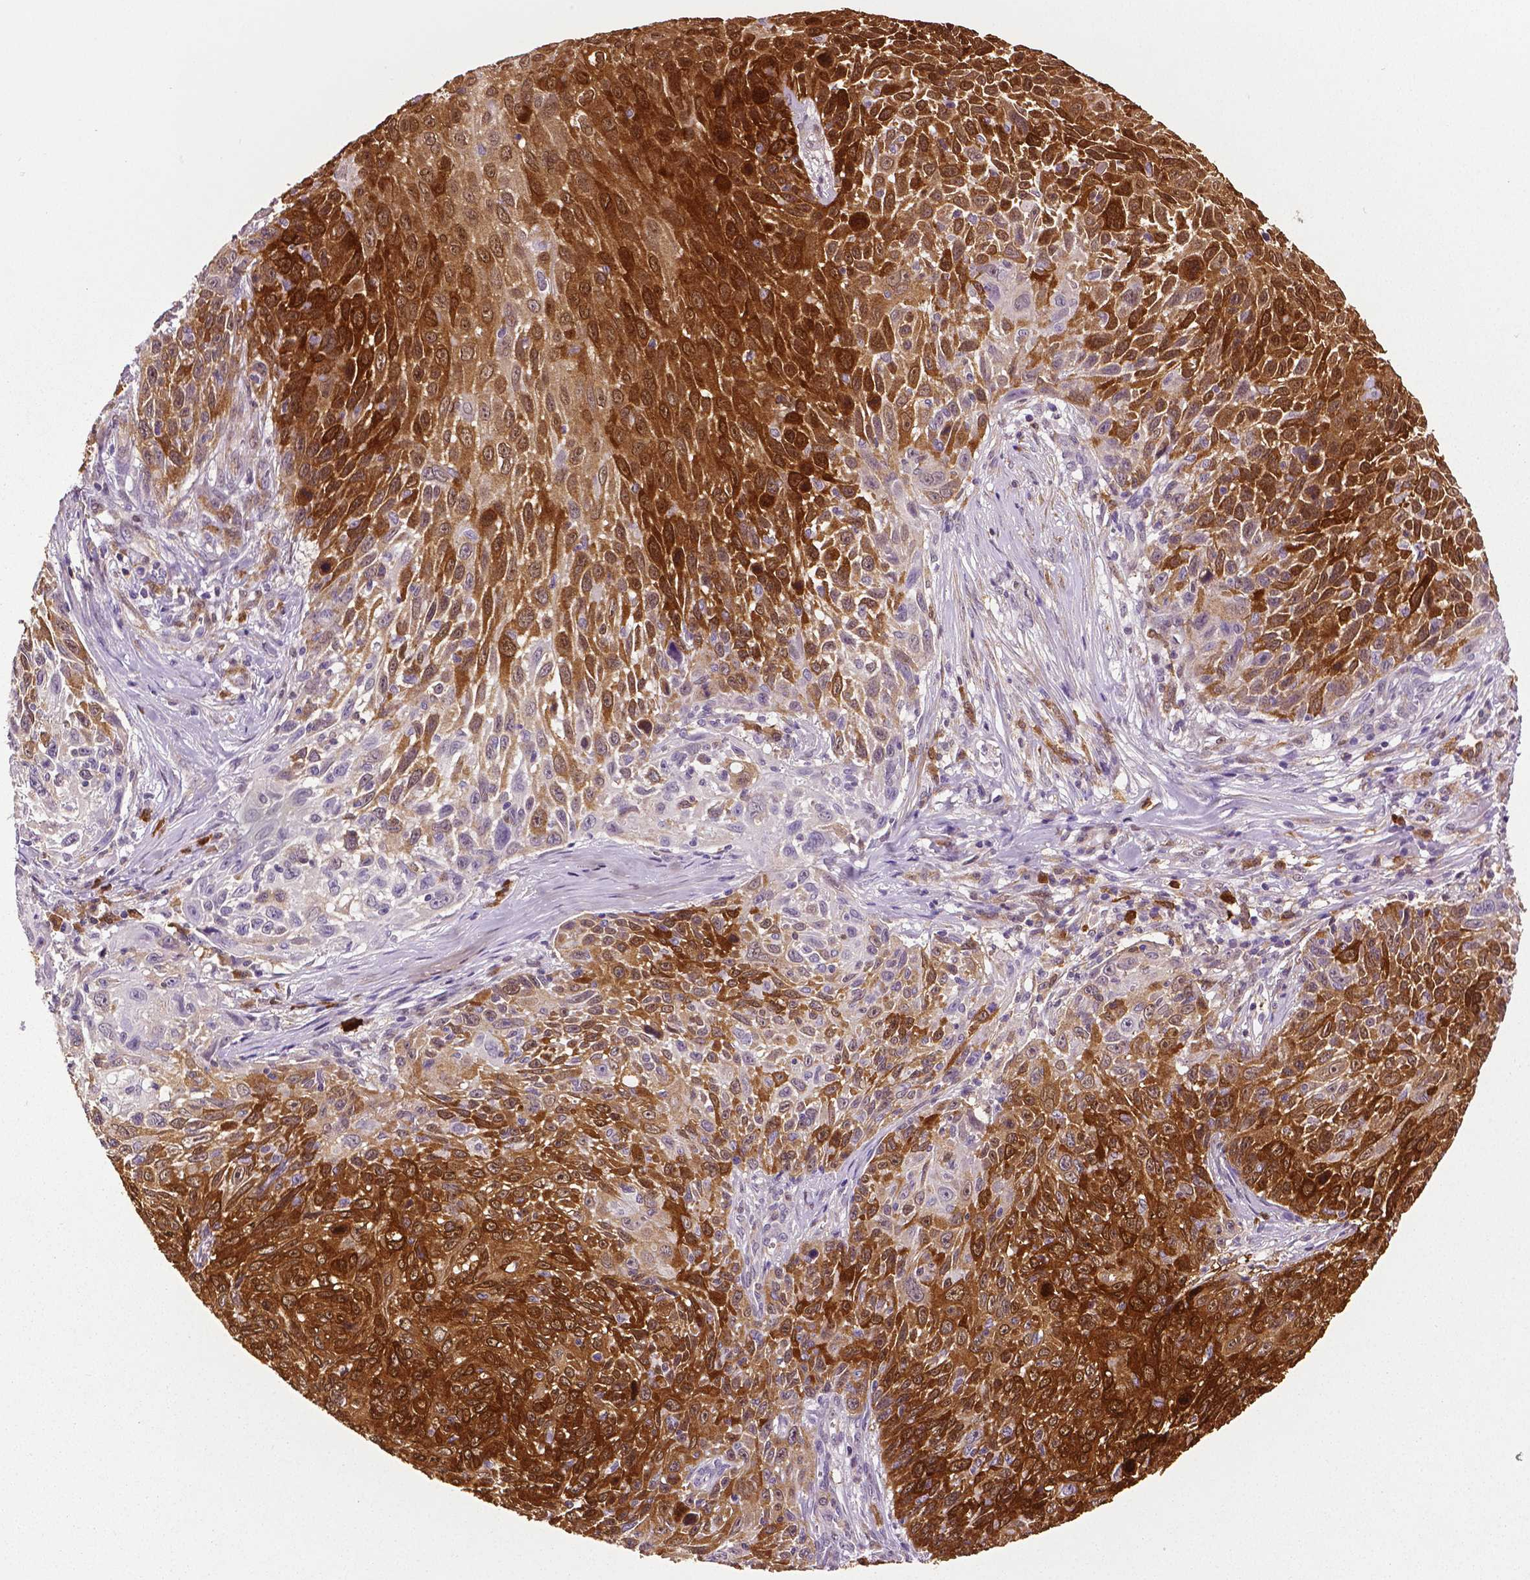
{"staining": {"intensity": "strong", "quantity": ">75%", "location": "cytoplasmic/membranous"}, "tissue": "skin cancer", "cell_type": "Tumor cells", "image_type": "cancer", "snomed": [{"axis": "morphology", "description": "Squamous cell carcinoma, NOS"}, {"axis": "topography", "description": "Skin"}], "caption": "The image demonstrates staining of skin cancer, revealing strong cytoplasmic/membranous protein staining (brown color) within tumor cells. Using DAB (brown) and hematoxylin (blue) stains, captured at high magnification using brightfield microscopy.", "gene": "PHGDH", "patient": {"sex": "male", "age": 92}}